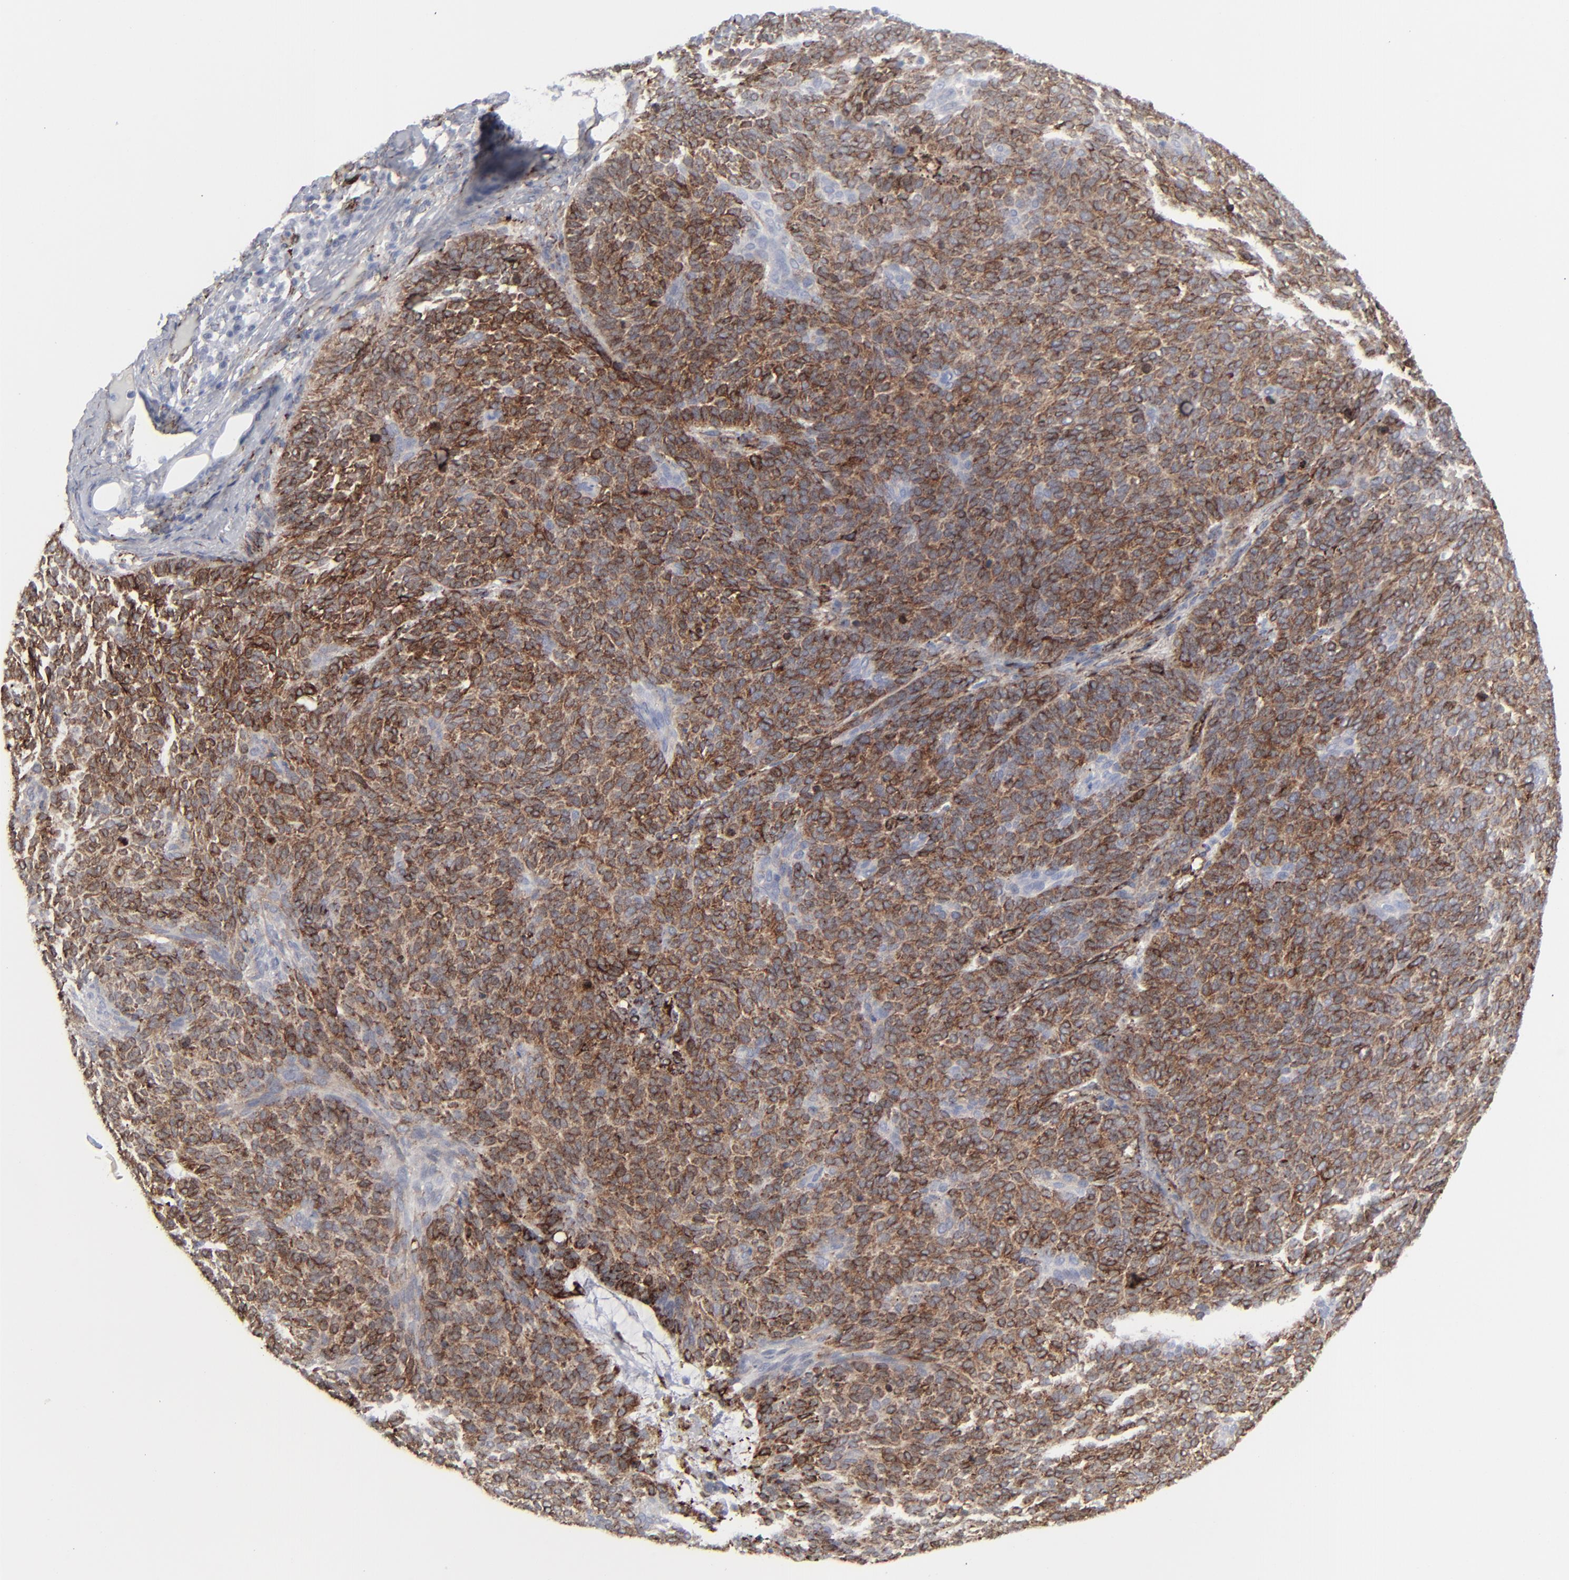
{"staining": {"intensity": "strong", "quantity": ">75%", "location": "nuclear"}, "tissue": "skin cancer", "cell_type": "Tumor cells", "image_type": "cancer", "snomed": [{"axis": "morphology", "description": "Basal cell carcinoma"}, {"axis": "topography", "description": "Skin"}], "caption": "Protein positivity by IHC exhibits strong nuclear expression in approximately >75% of tumor cells in skin basal cell carcinoma. The protein of interest is shown in brown color, while the nuclei are stained blue.", "gene": "SPARC", "patient": {"sex": "male", "age": 63}}